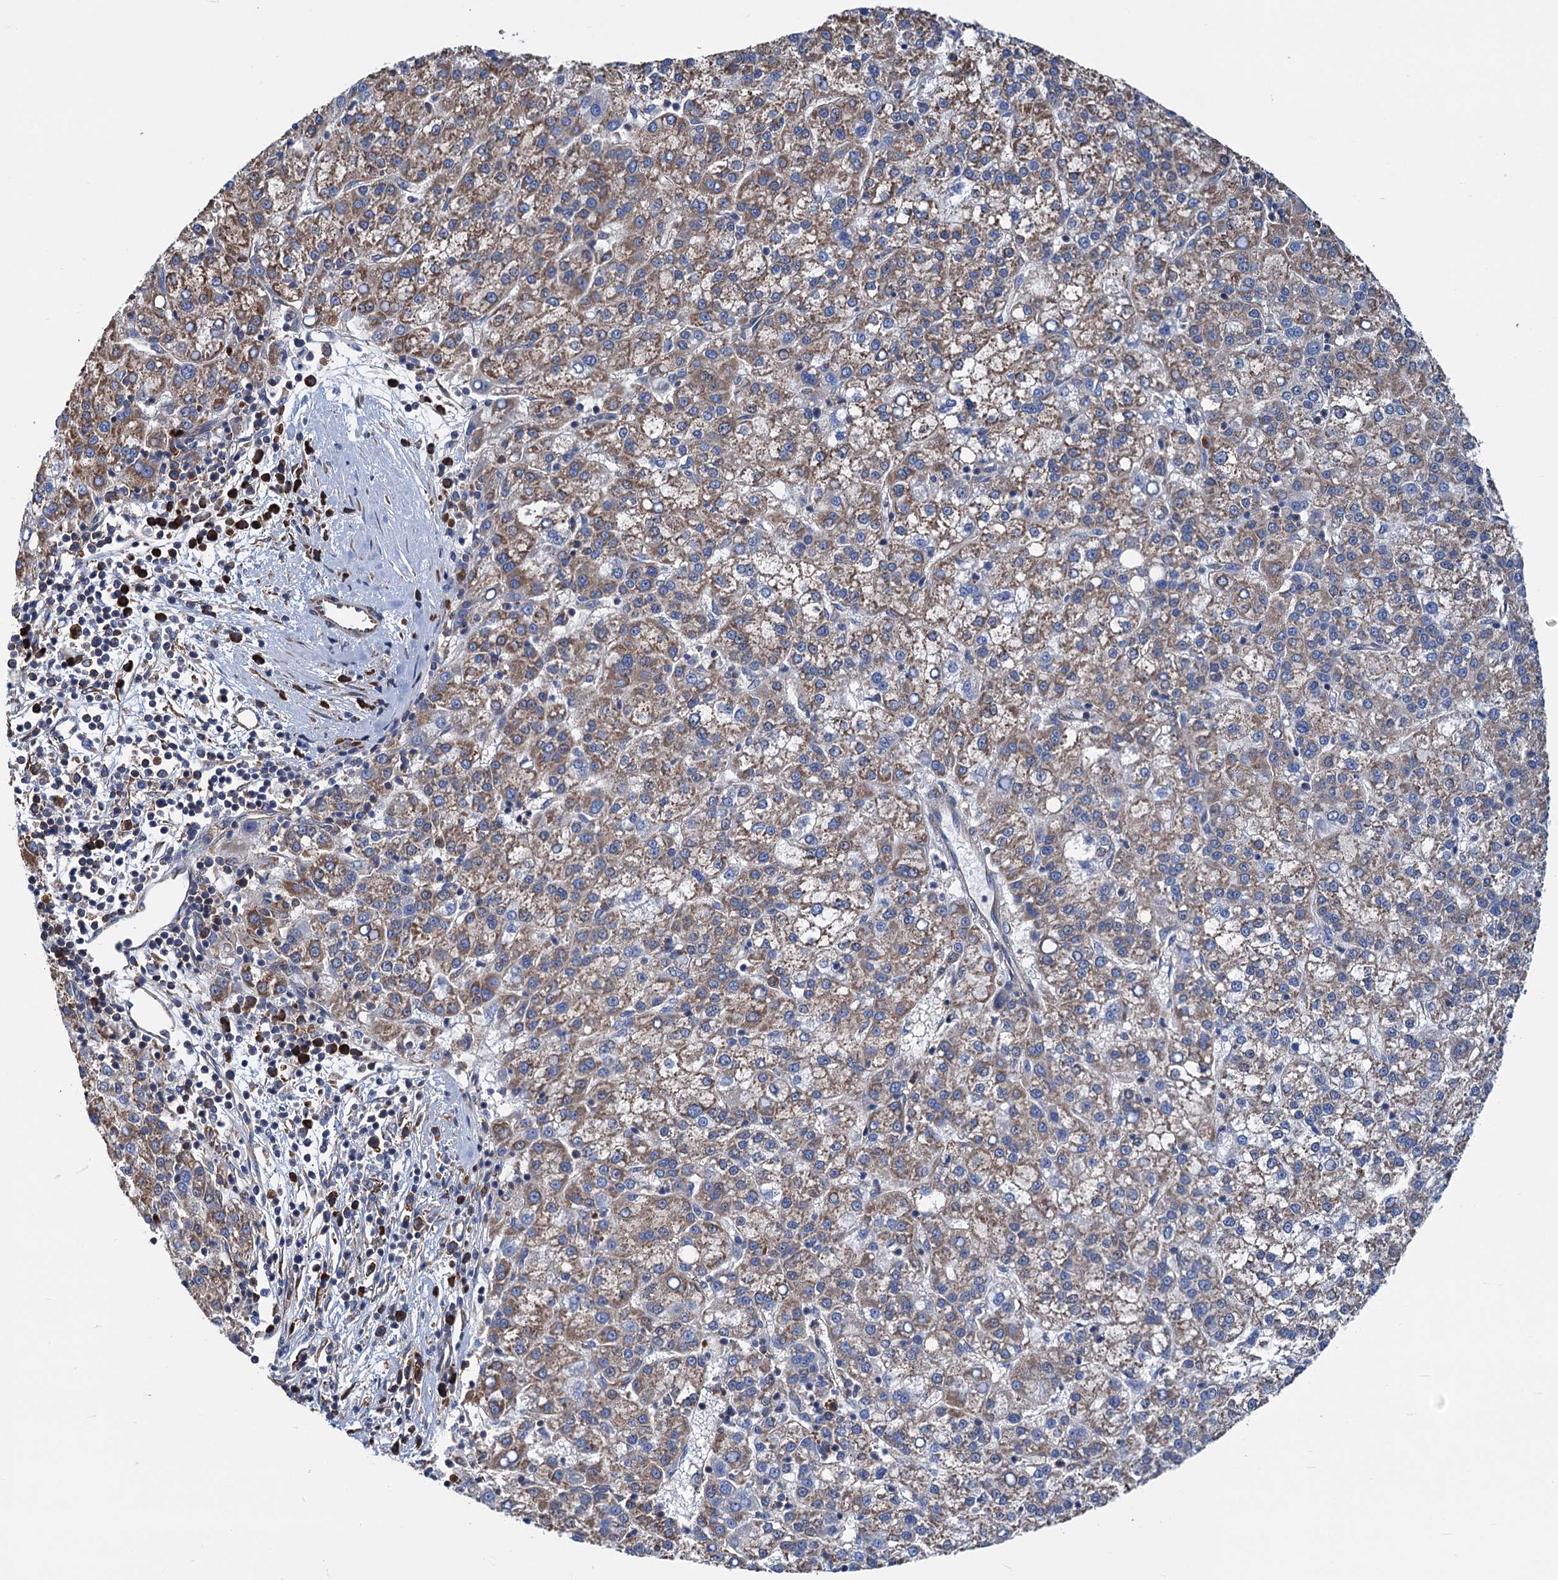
{"staining": {"intensity": "moderate", "quantity": ">75%", "location": "cytoplasmic/membranous"}, "tissue": "liver cancer", "cell_type": "Tumor cells", "image_type": "cancer", "snomed": [{"axis": "morphology", "description": "Carcinoma, Hepatocellular, NOS"}, {"axis": "topography", "description": "Liver"}], "caption": "About >75% of tumor cells in hepatocellular carcinoma (liver) show moderate cytoplasmic/membranous protein staining as visualized by brown immunohistochemical staining.", "gene": "SLC12A7", "patient": {"sex": "female", "age": 58}}